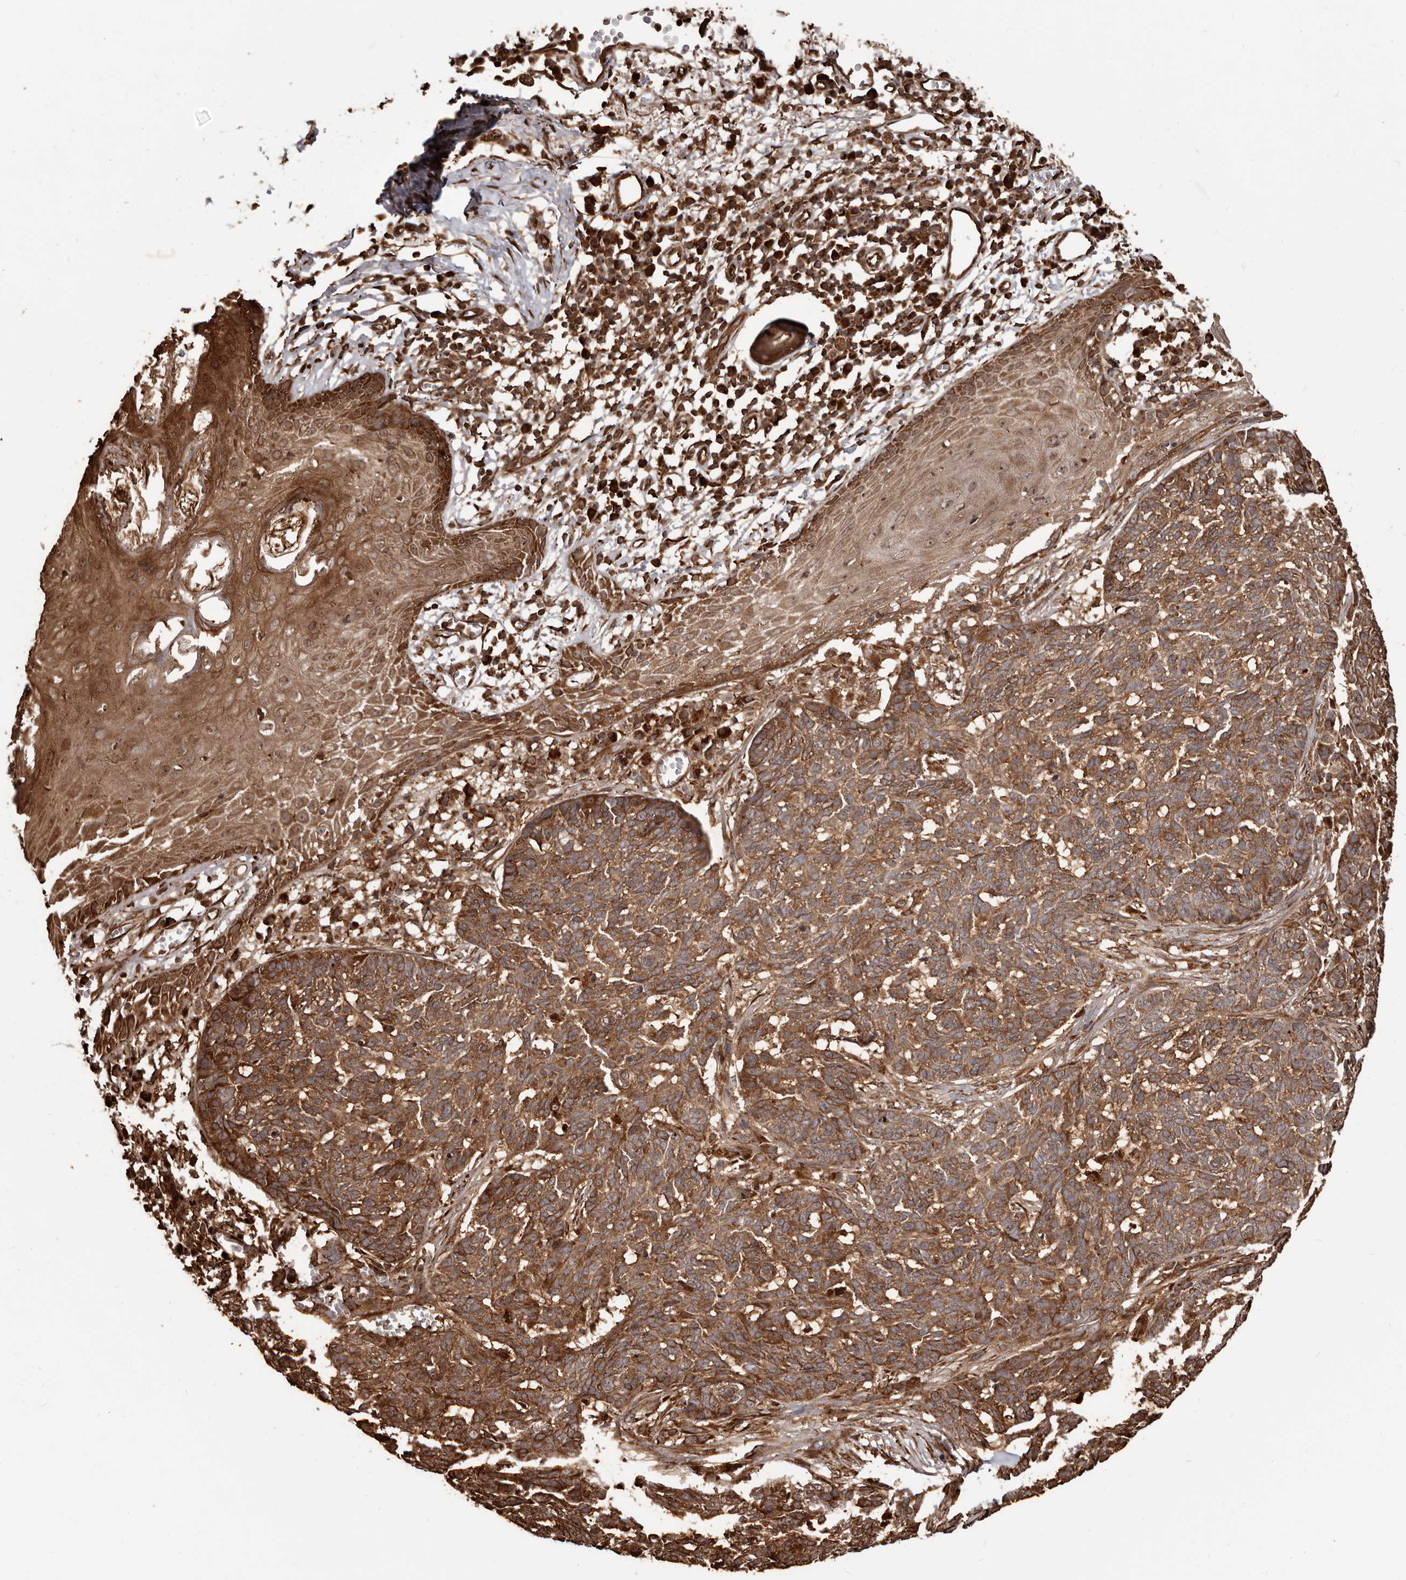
{"staining": {"intensity": "strong", "quantity": ">75%", "location": "cytoplasmic/membranous"}, "tissue": "skin cancer", "cell_type": "Tumor cells", "image_type": "cancer", "snomed": [{"axis": "morphology", "description": "Basal cell carcinoma"}, {"axis": "topography", "description": "Skin"}], "caption": "Human skin basal cell carcinoma stained with a protein marker exhibits strong staining in tumor cells.", "gene": "MTO1", "patient": {"sex": "male", "age": 85}}